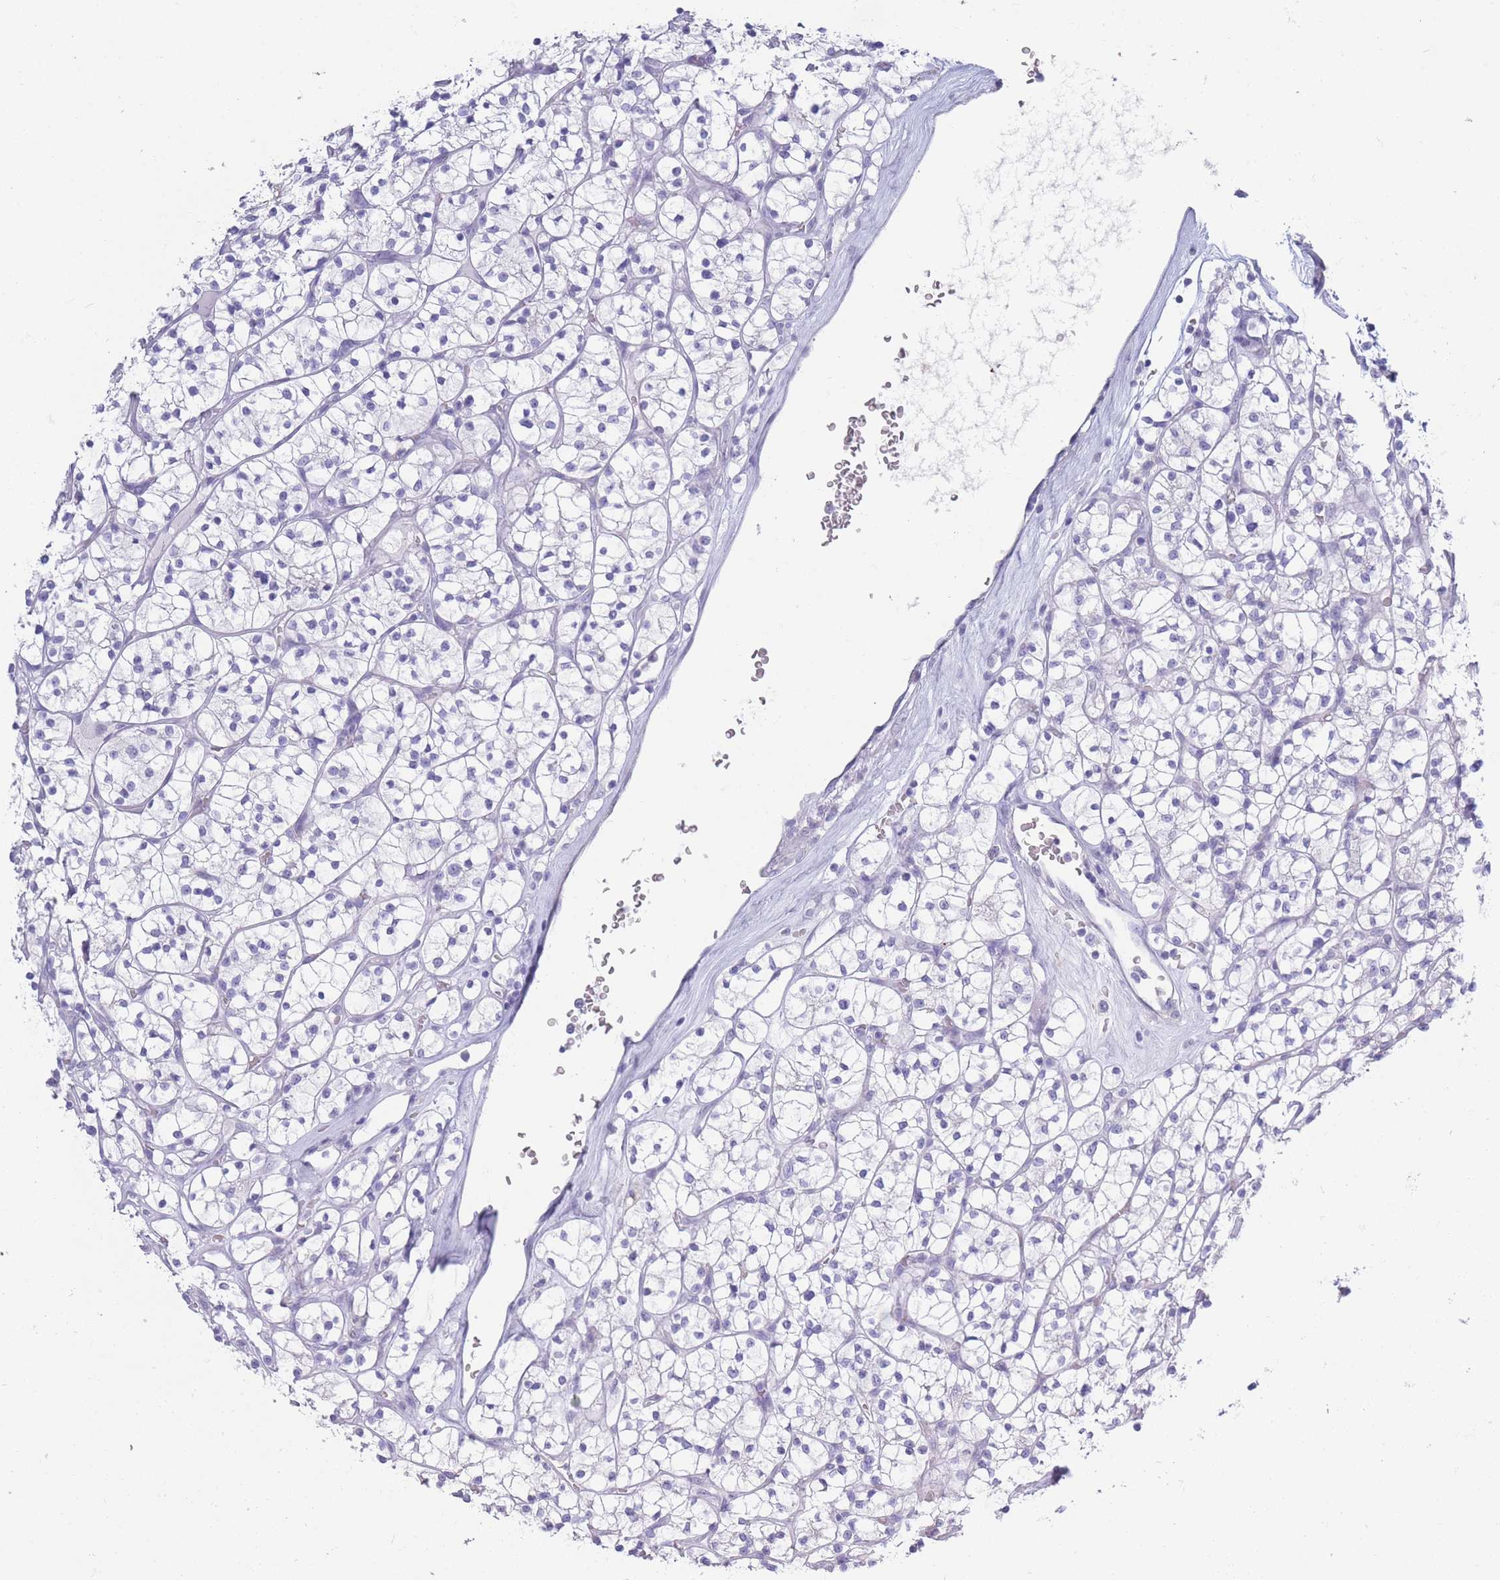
{"staining": {"intensity": "negative", "quantity": "none", "location": "none"}, "tissue": "renal cancer", "cell_type": "Tumor cells", "image_type": "cancer", "snomed": [{"axis": "morphology", "description": "Adenocarcinoma, NOS"}, {"axis": "topography", "description": "Kidney"}], "caption": "This is a photomicrograph of immunohistochemistry (IHC) staining of renal cancer, which shows no expression in tumor cells.", "gene": "CD37", "patient": {"sex": "female", "age": 64}}